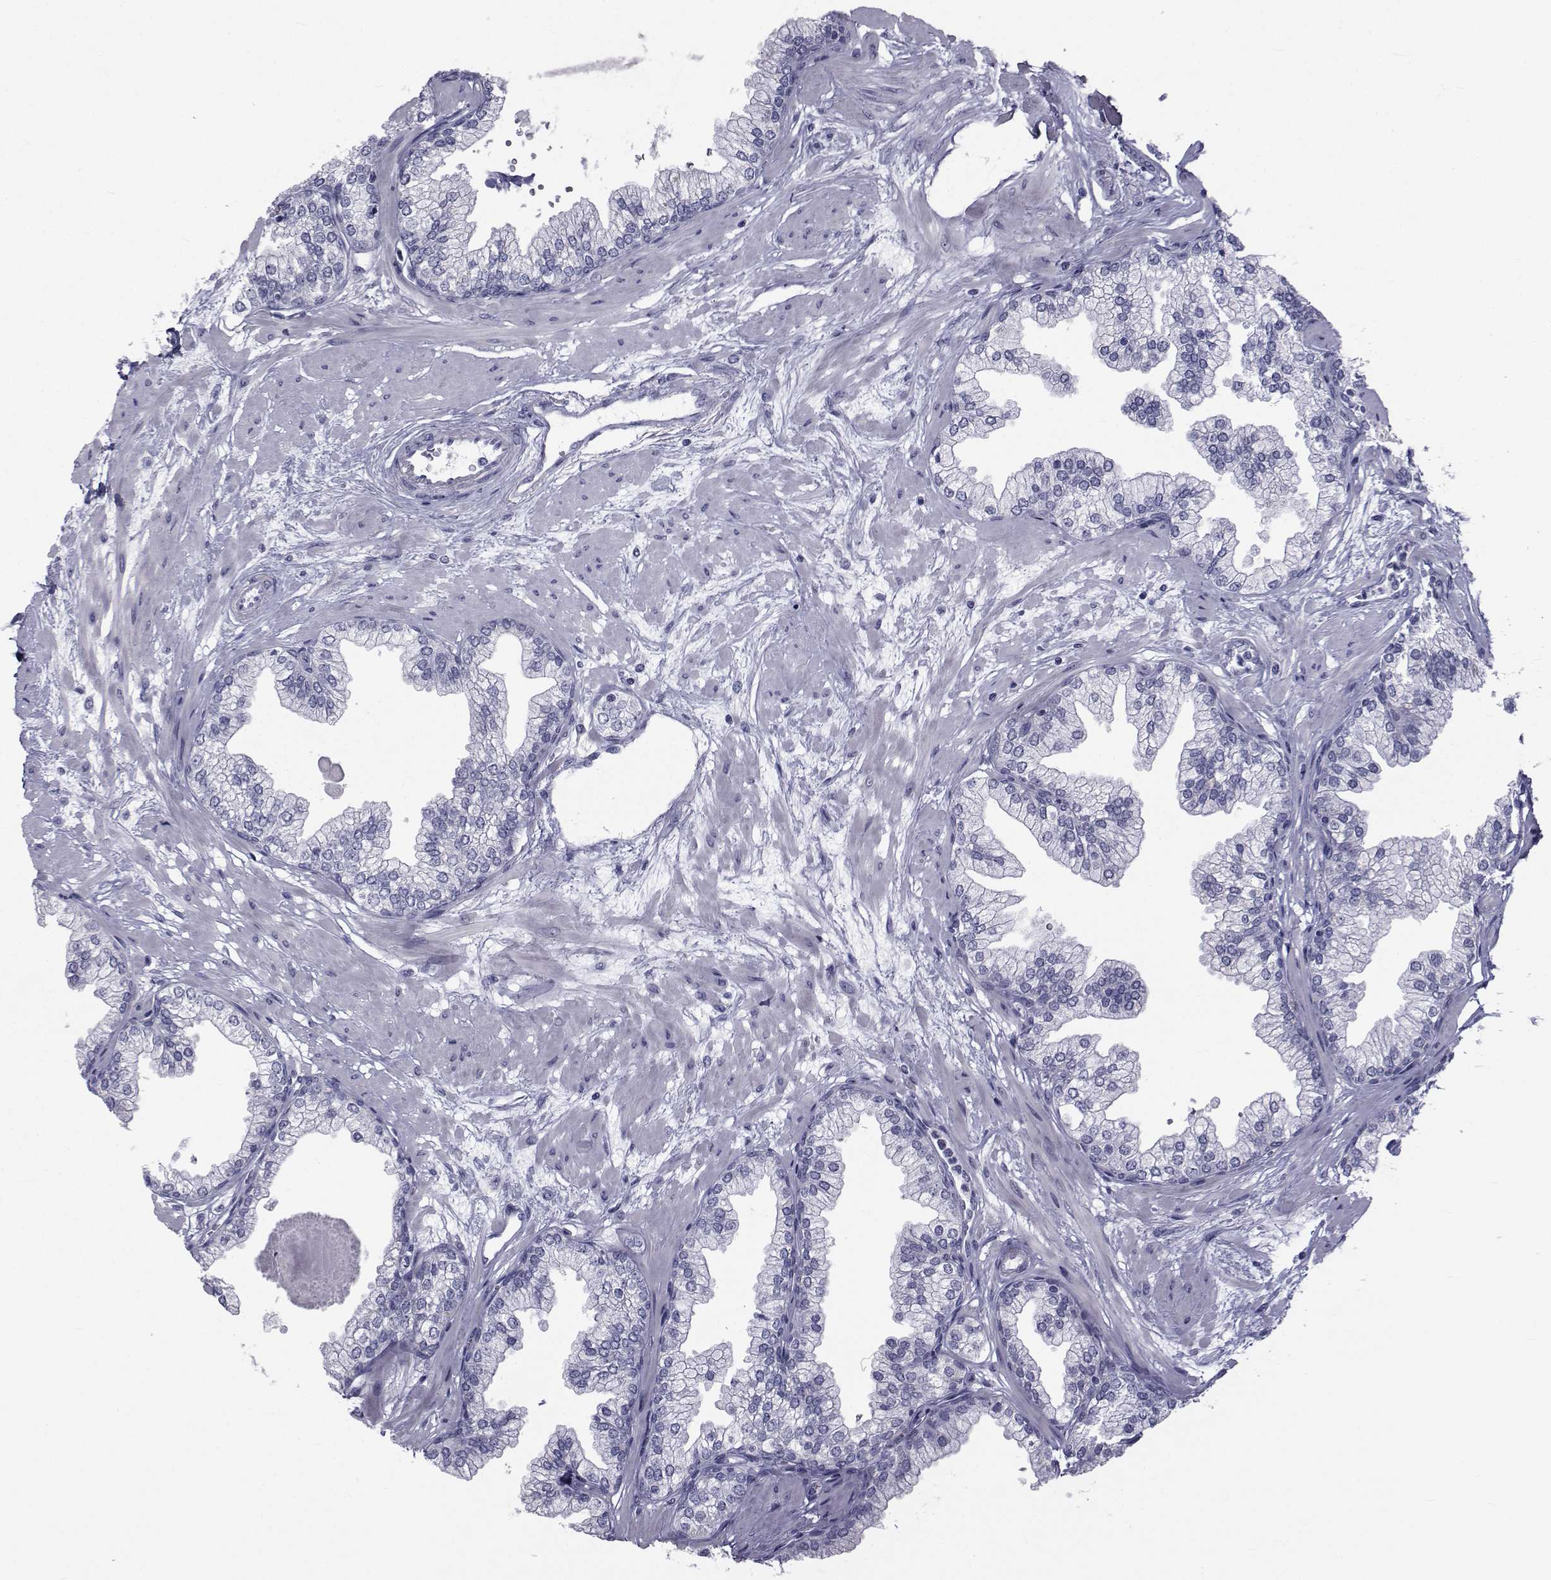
{"staining": {"intensity": "negative", "quantity": "none", "location": "none"}, "tissue": "prostate", "cell_type": "Glandular cells", "image_type": "normal", "snomed": [{"axis": "morphology", "description": "Normal tissue, NOS"}, {"axis": "topography", "description": "Prostate"}, {"axis": "topography", "description": "Peripheral nerve tissue"}], "caption": "A photomicrograph of prostate stained for a protein exhibits no brown staining in glandular cells.", "gene": "FDXR", "patient": {"sex": "male", "age": 61}}